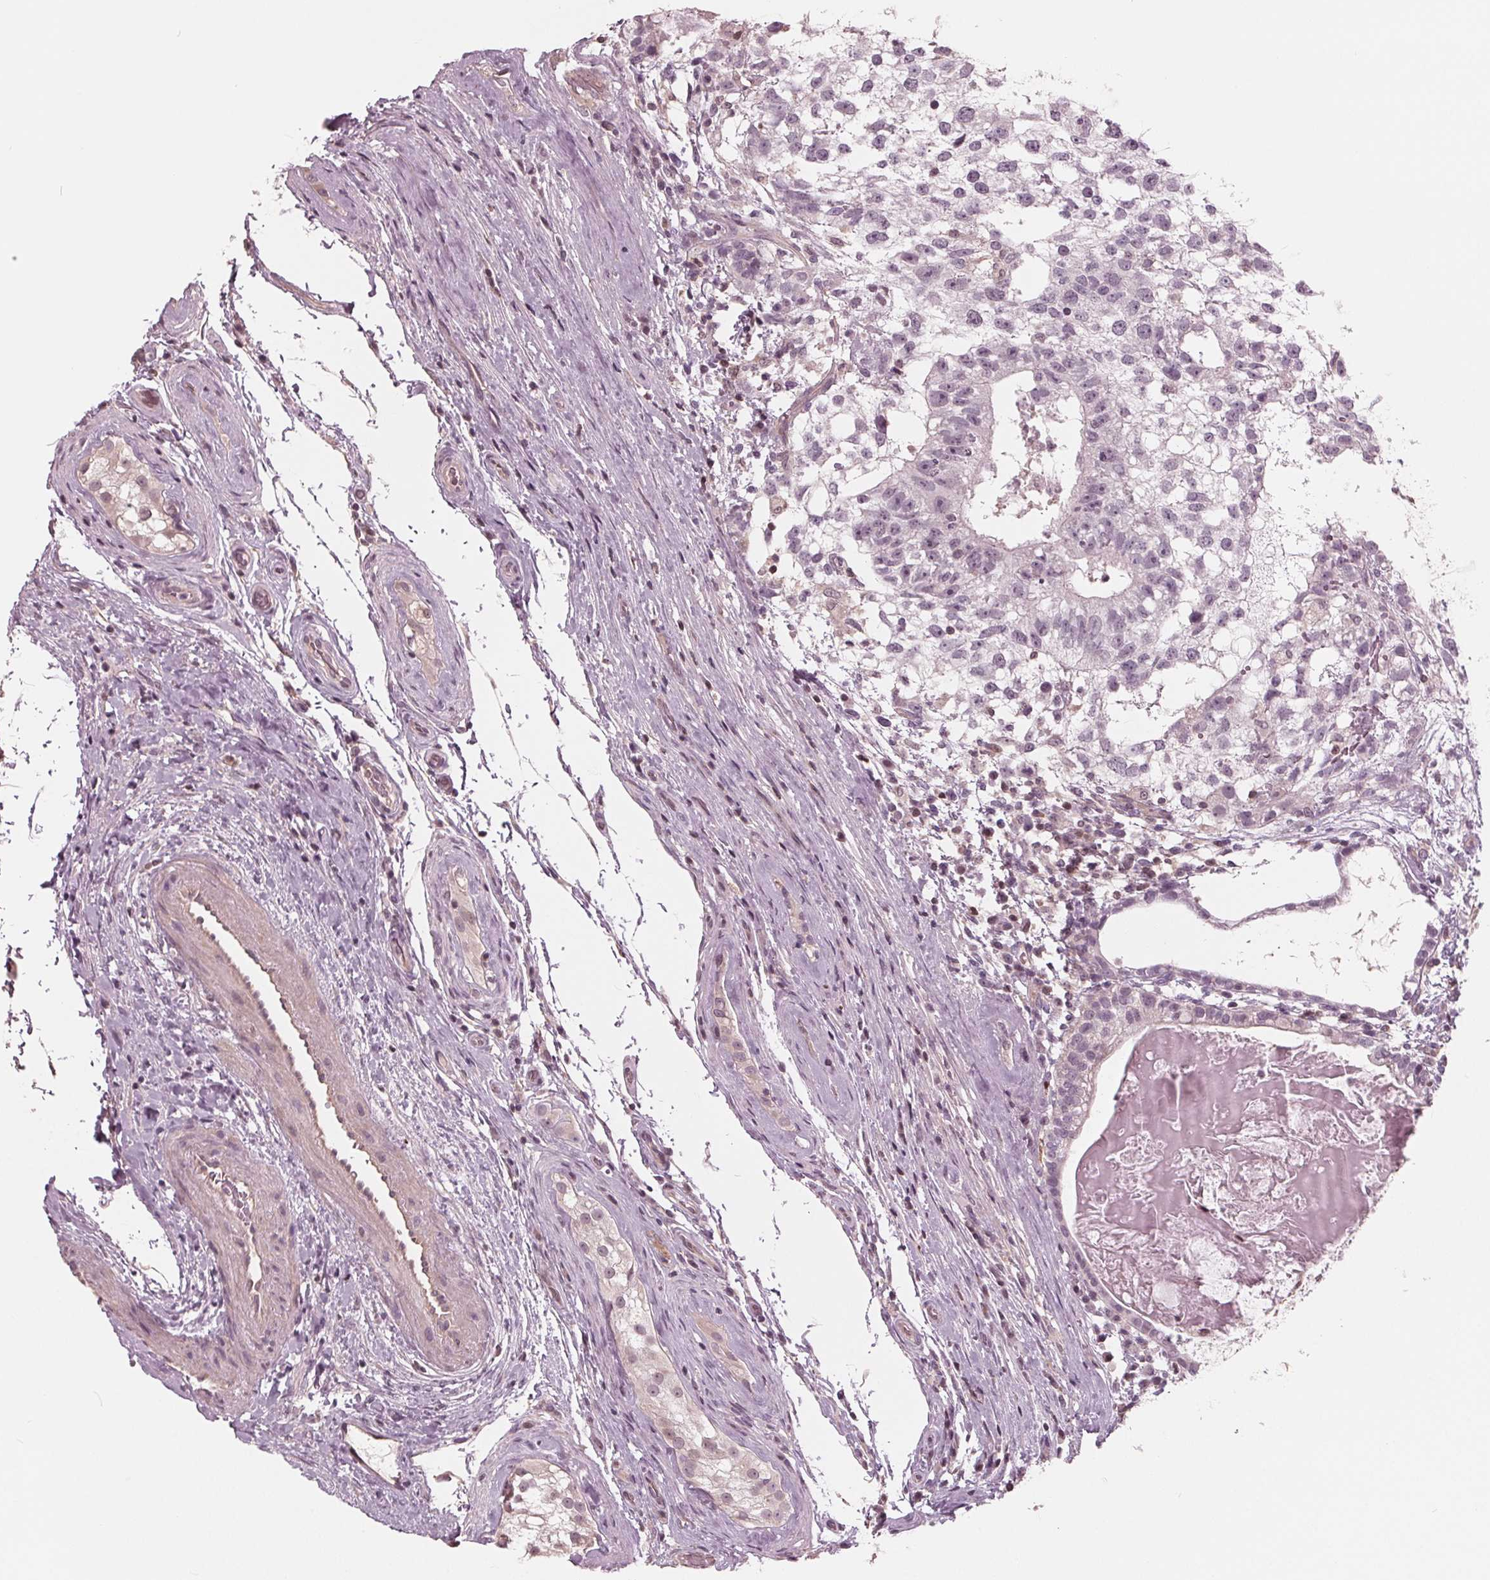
{"staining": {"intensity": "negative", "quantity": "none", "location": "none"}, "tissue": "testis cancer", "cell_type": "Tumor cells", "image_type": "cancer", "snomed": [{"axis": "morphology", "description": "Seminoma, NOS"}, {"axis": "morphology", "description": "Carcinoma, Embryonal, NOS"}, {"axis": "topography", "description": "Testis"}], "caption": "DAB immunohistochemical staining of testis cancer displays no significant staining in tumor cells. Nuclei are stained in blue.", "gene": "ING3", "patient": {"sex": "male", "age": 41}}